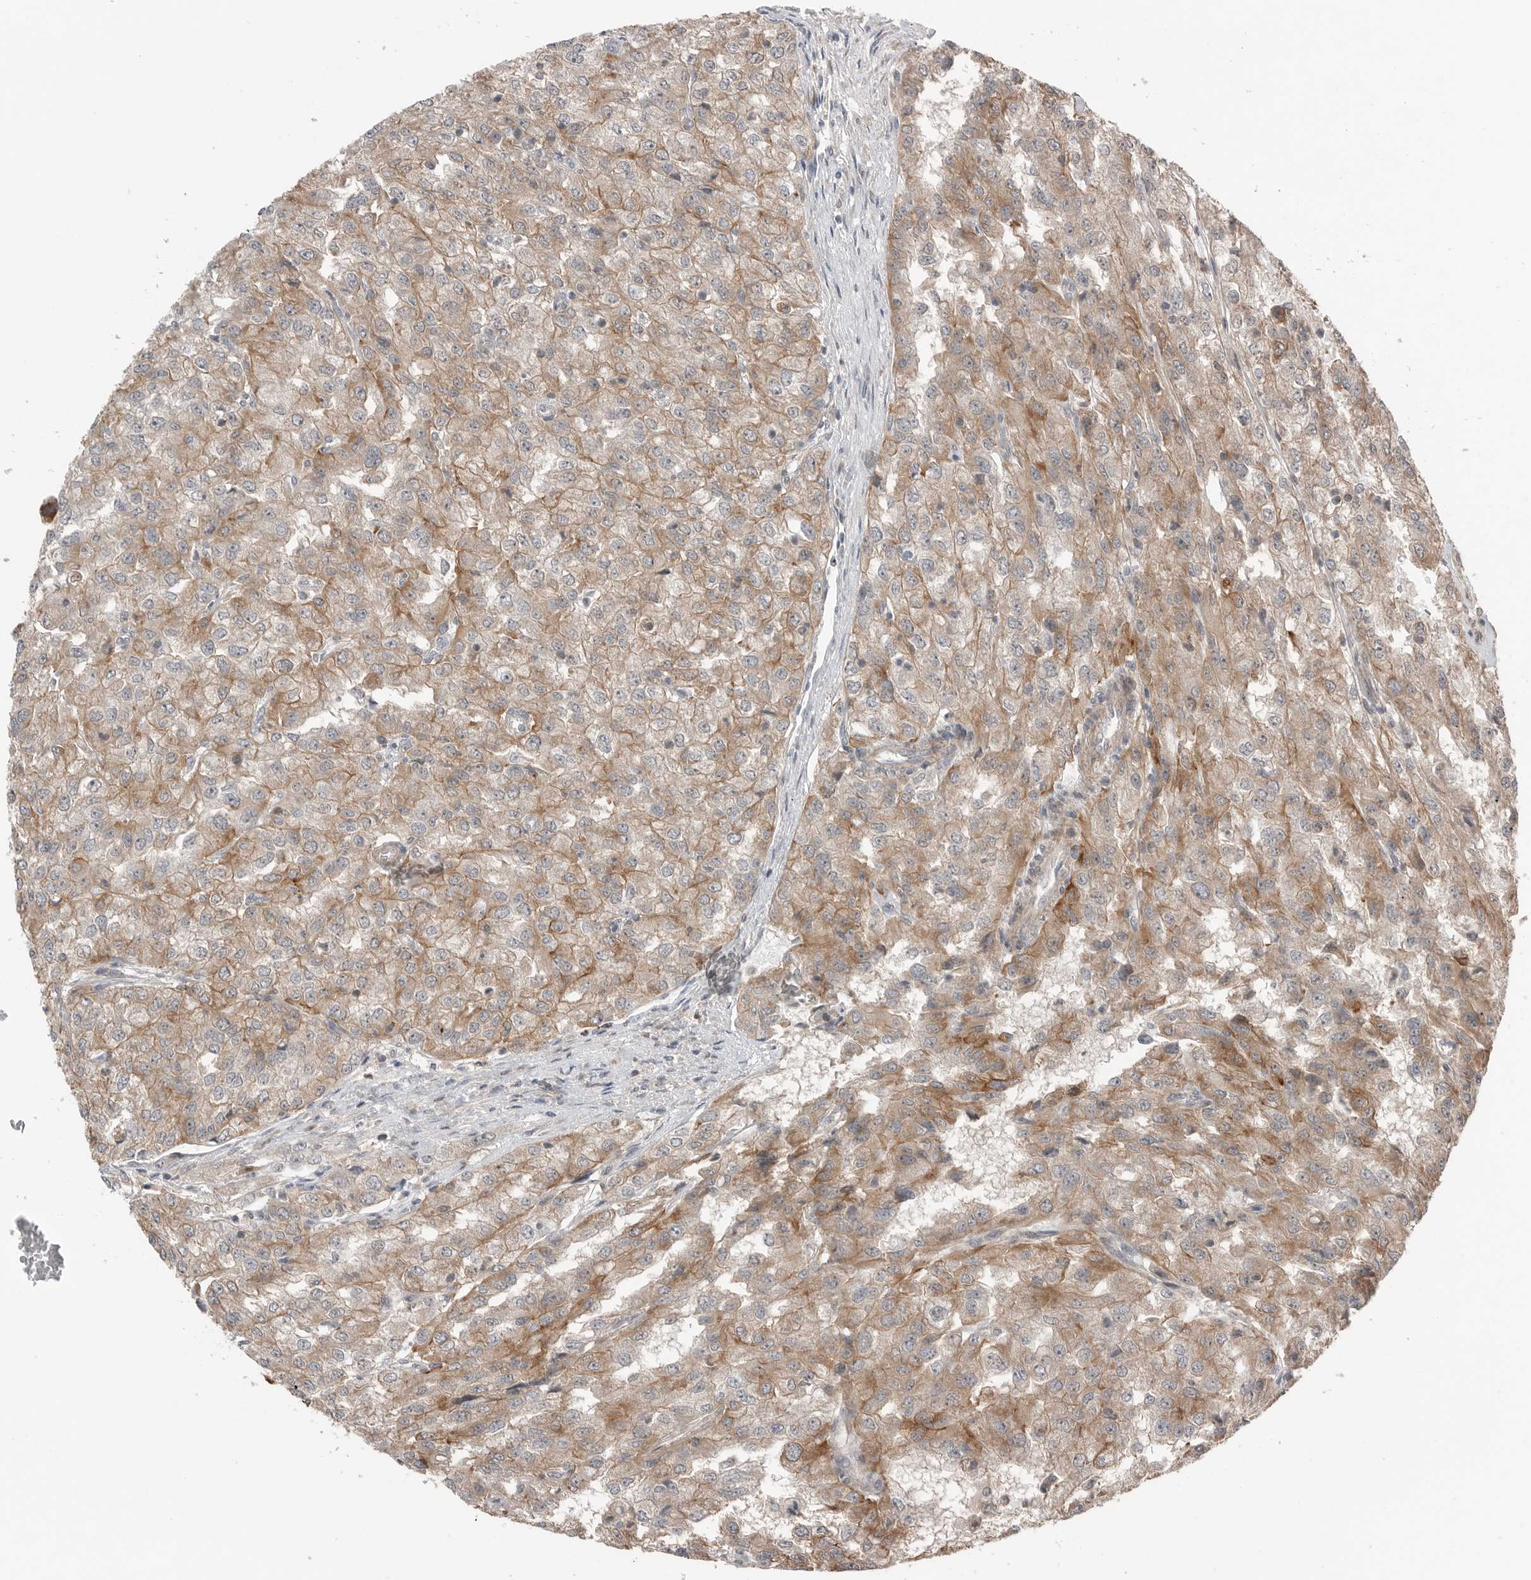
{"staining": {"intensity": "weak", "quantity": "25%-75%", "location": "cytoplasmic/membranous"}, "tissue": "renal cancer", "cell_type": "Tumor cells", "image_type": "cancer", "snomed": [{"axis": "morphology", "description": "Adenocarcinoma, NOS"}, {"axis": "topography", "description": "Kidney"}], "caption": "Adenocarcinoma (renal) stained with DAB (3,3'-diaminobenzidine) immunohistochemistry demonstrates low levels of weak cytoplasmic/membranous positivity in approximately 25%-75% of tumor cells.", "gene": "PEAK1", "patient": {"sex": "female", "age": 54}}